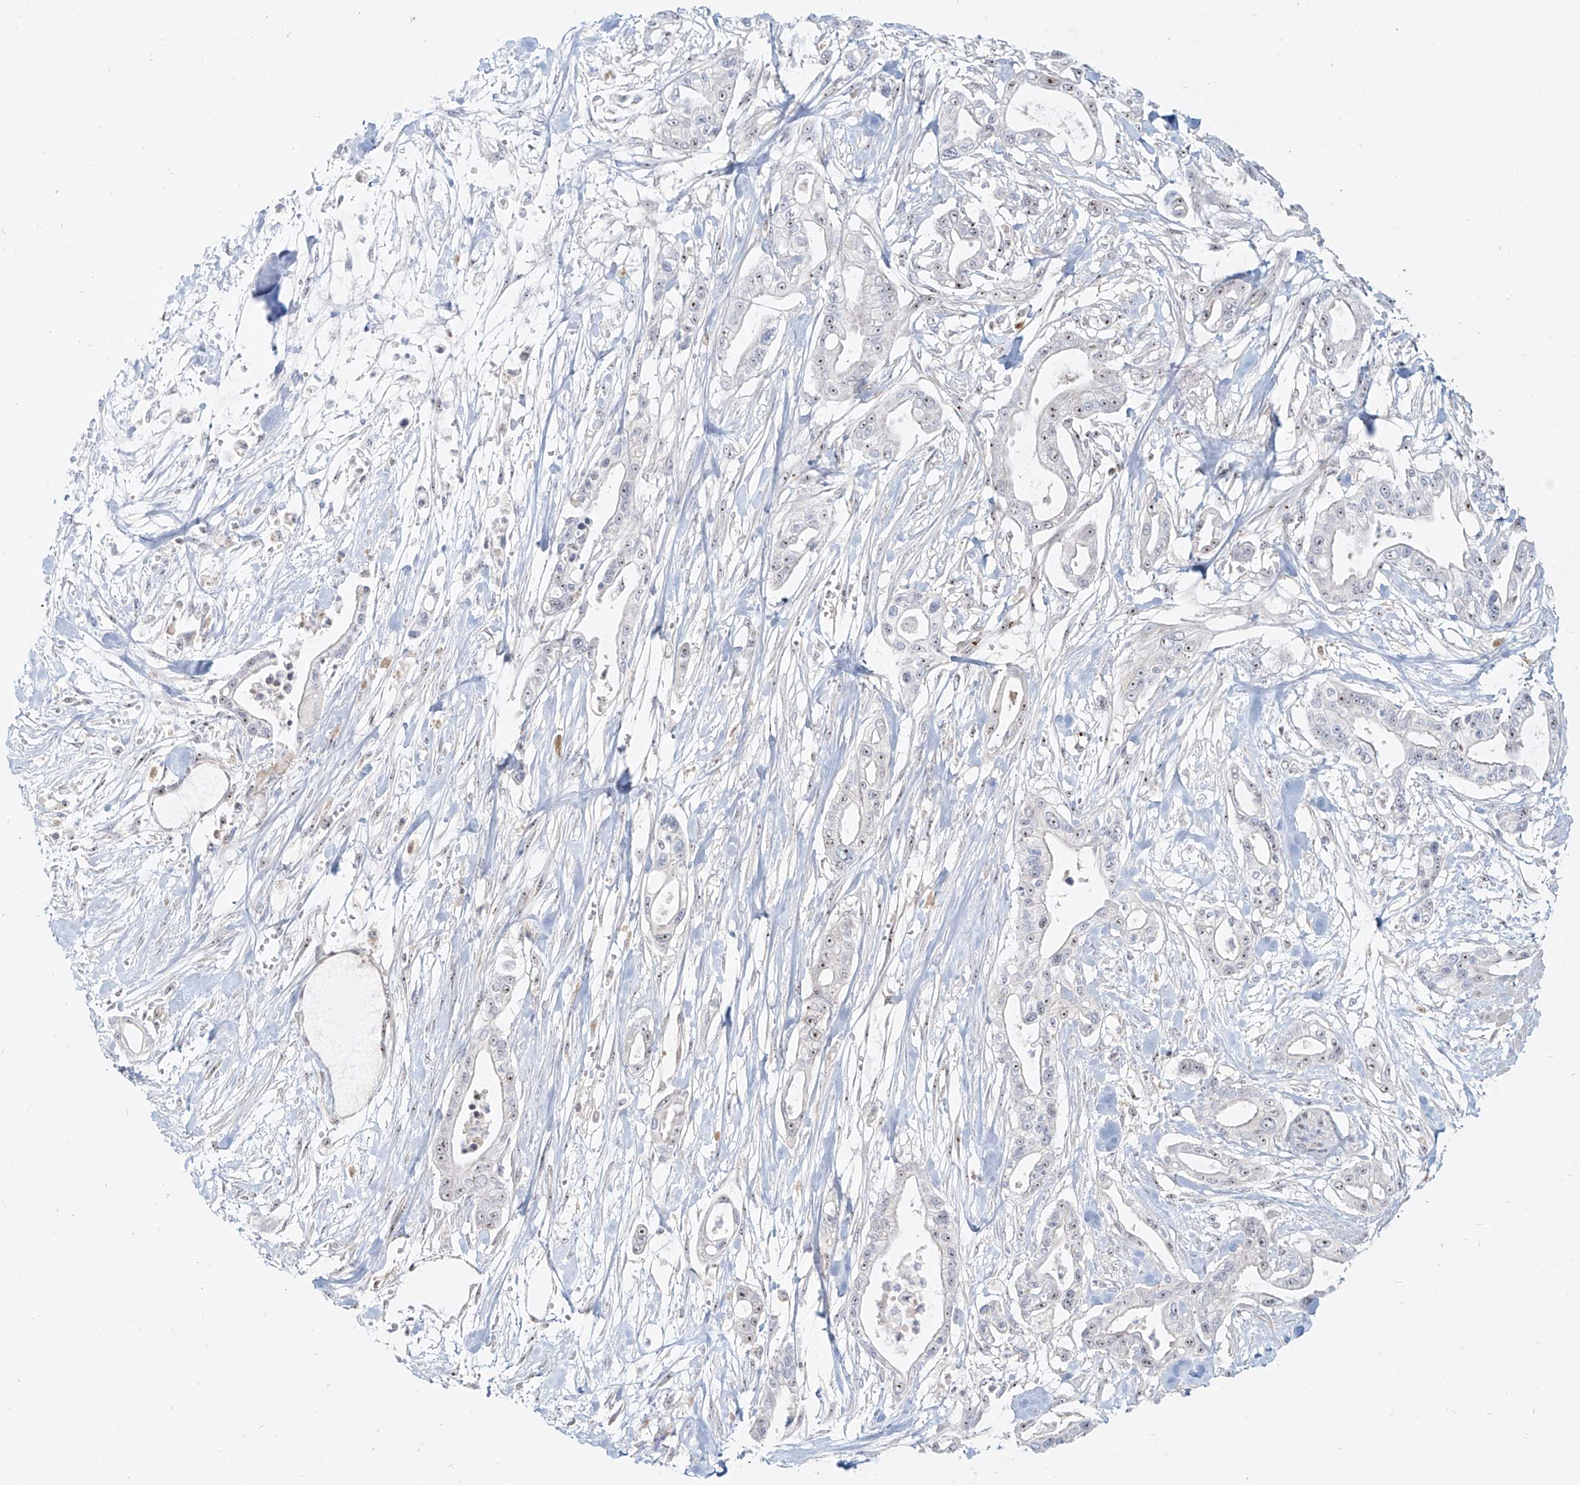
{"staining": {"intensity": "weak", "quantity": "25%-75%", "location": "nuclear"}, "tissue": "pancreatic cancer", "cell_type": "Tumor cells", "image_type": "cancer", "snomed": [{"axis": "morphology", "description": "Adenocarcinoma, NOS"}, {"axis": "topography", "description": "Pancreas"}], "caption": "High-power microscopy captured an immunohistochemistry micrograph of pancreatic adenocarcinoma, revealing weak nuclear expression in about 25%-75% of tumor cells. The protein of interest is shown in brown color, while the nuclei are stained blue.", "gene": "BYSL", "patient": {"sex": "male", "age": 68}}